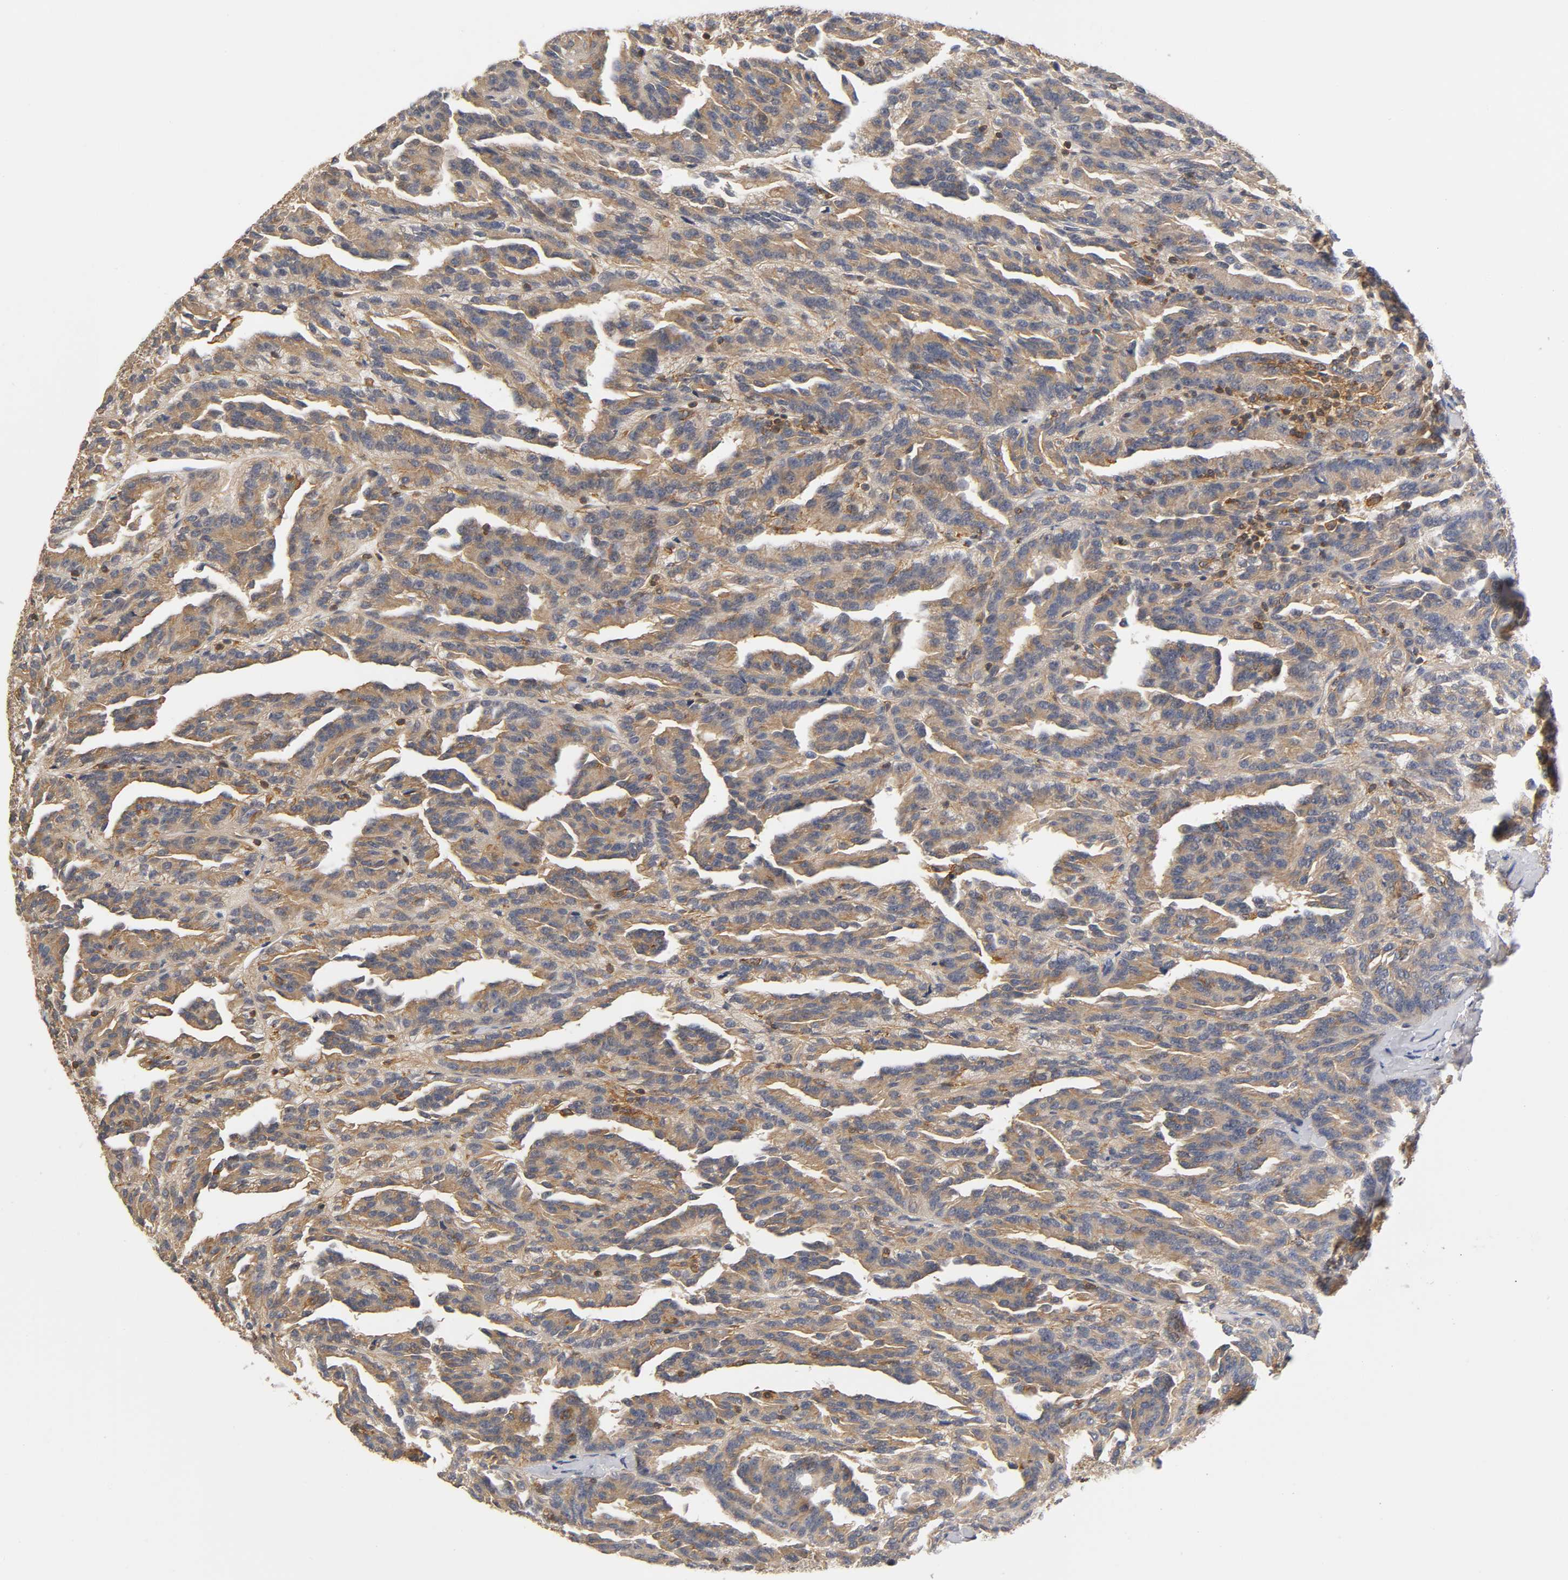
{"staining": {"intensity": "moderate", "quantity": ">75%", "location": "cytoplasmic/membranous"}, "tissue": "renal cancer", "cell_type": "Tumor cells", "image_type": "cancer", "snomed": [{"axis": "morphology", "description": "Adenocarcinoma, NOS"}, {"axis": "topography", "description": "Kidney"}], "caption": "Immunohistochemical staining of adenocarcinoma (renal) displays moderate cytoplasmic/membranous protein positivity in about >75% of tumor cells. (DAB (3,3'-diaminobenzidine) IHC with brightfield microscopy, high magnification).", "gene": "ACTR2", "patient": {"sex": "male", "age": 46}}